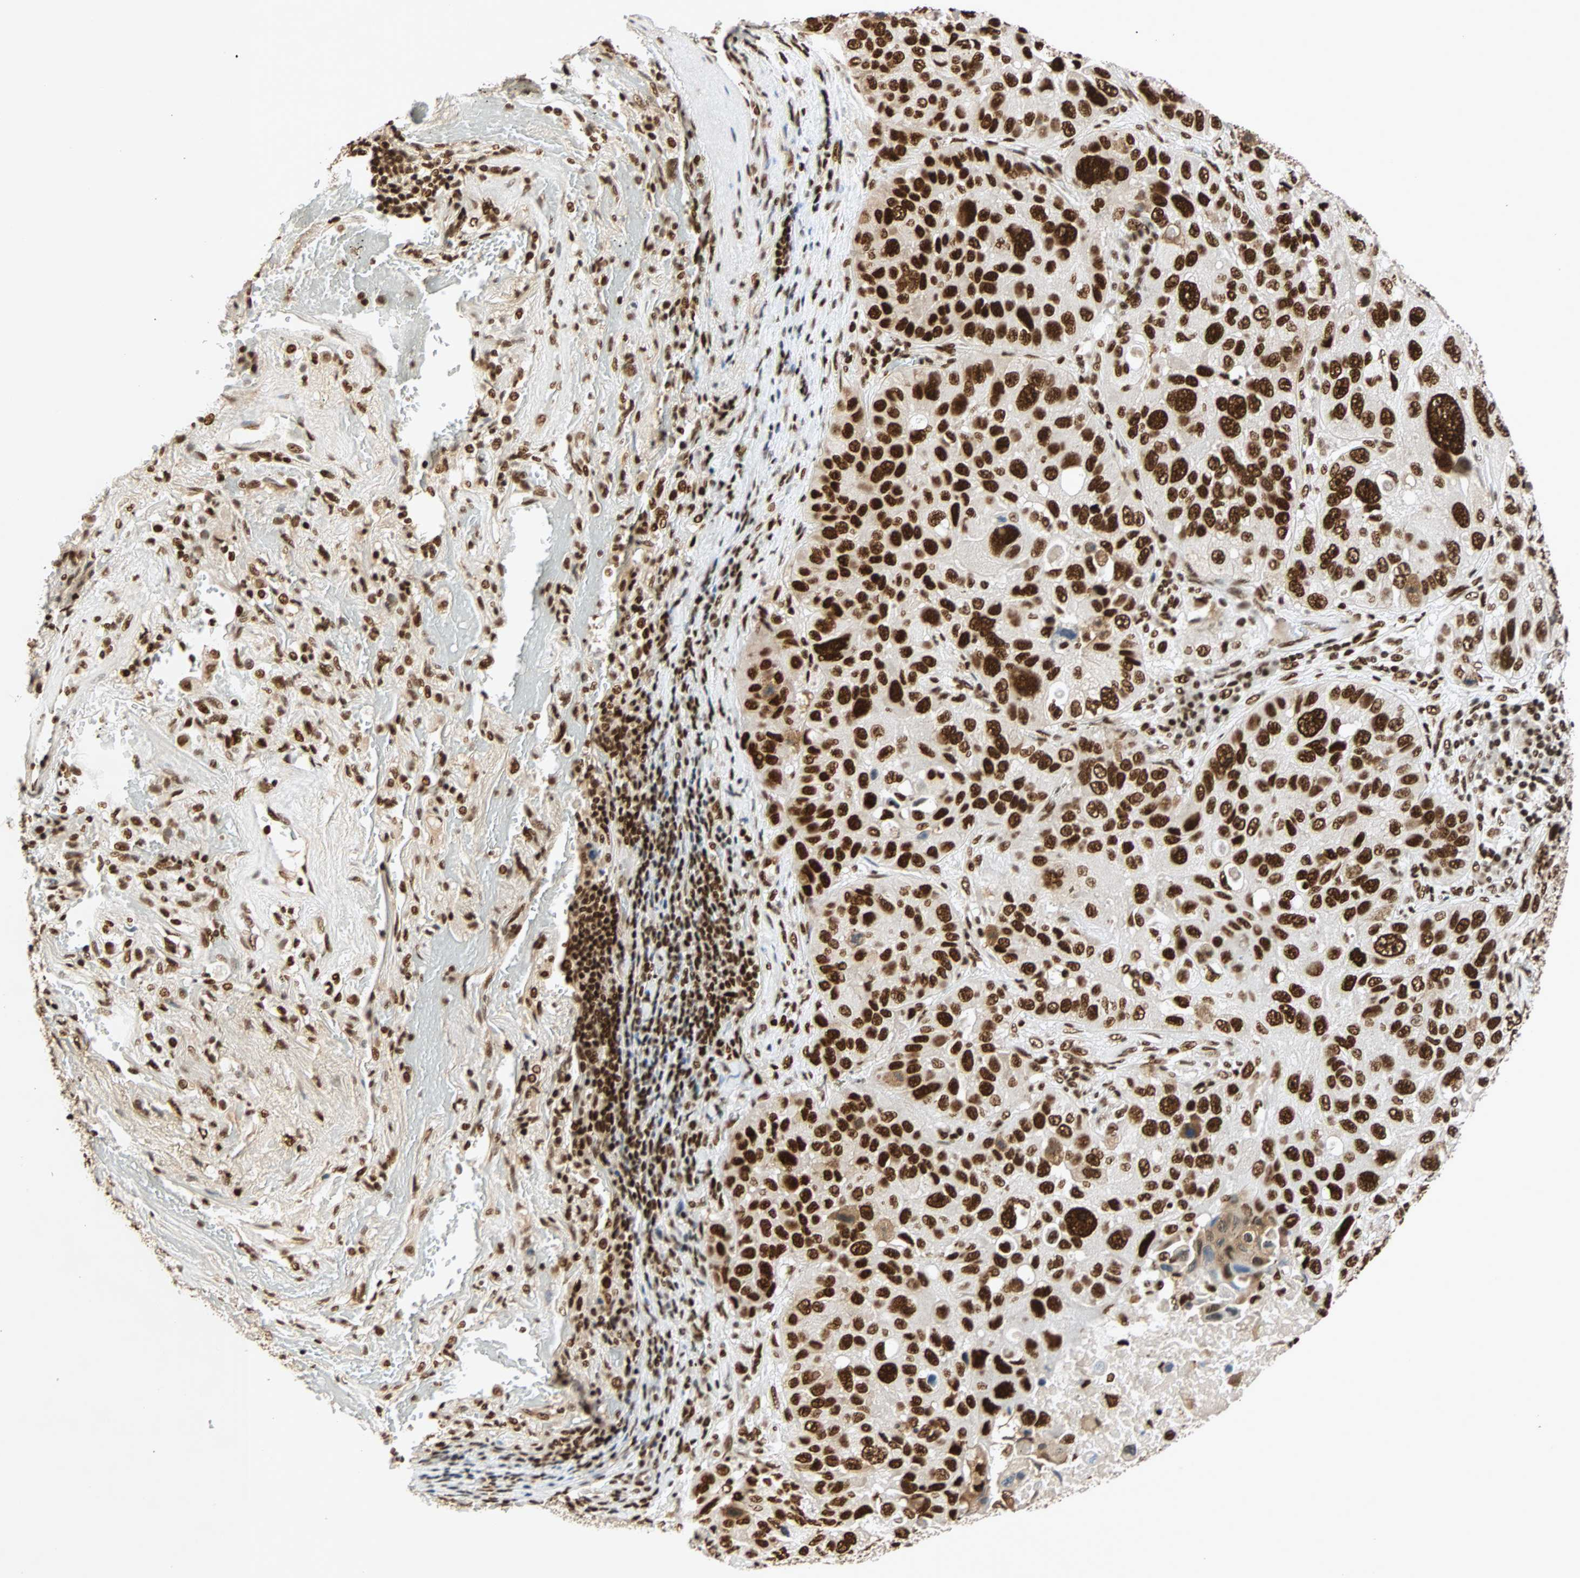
{"staining": {"intensity": "strong", "quantity": ">75%", "location": "nuclear"}, "tissue": "lung cancer", "cell_type": "Tumor cells", "image_type": "cancer", "snomed": [{"axis": "morphology", "description": "Squamous cell carcinoma, NOS"}, {"axis": "topography", "description": "Lung"}], "caption": "Immunohistochemical staining of human lung cancer (squamous cell carcinoma) displays strong nuclear protein positivity in approximately >75% of tumor cells.", "gene": "CDK12", "patient": {"sex": "male", "age": 57}}